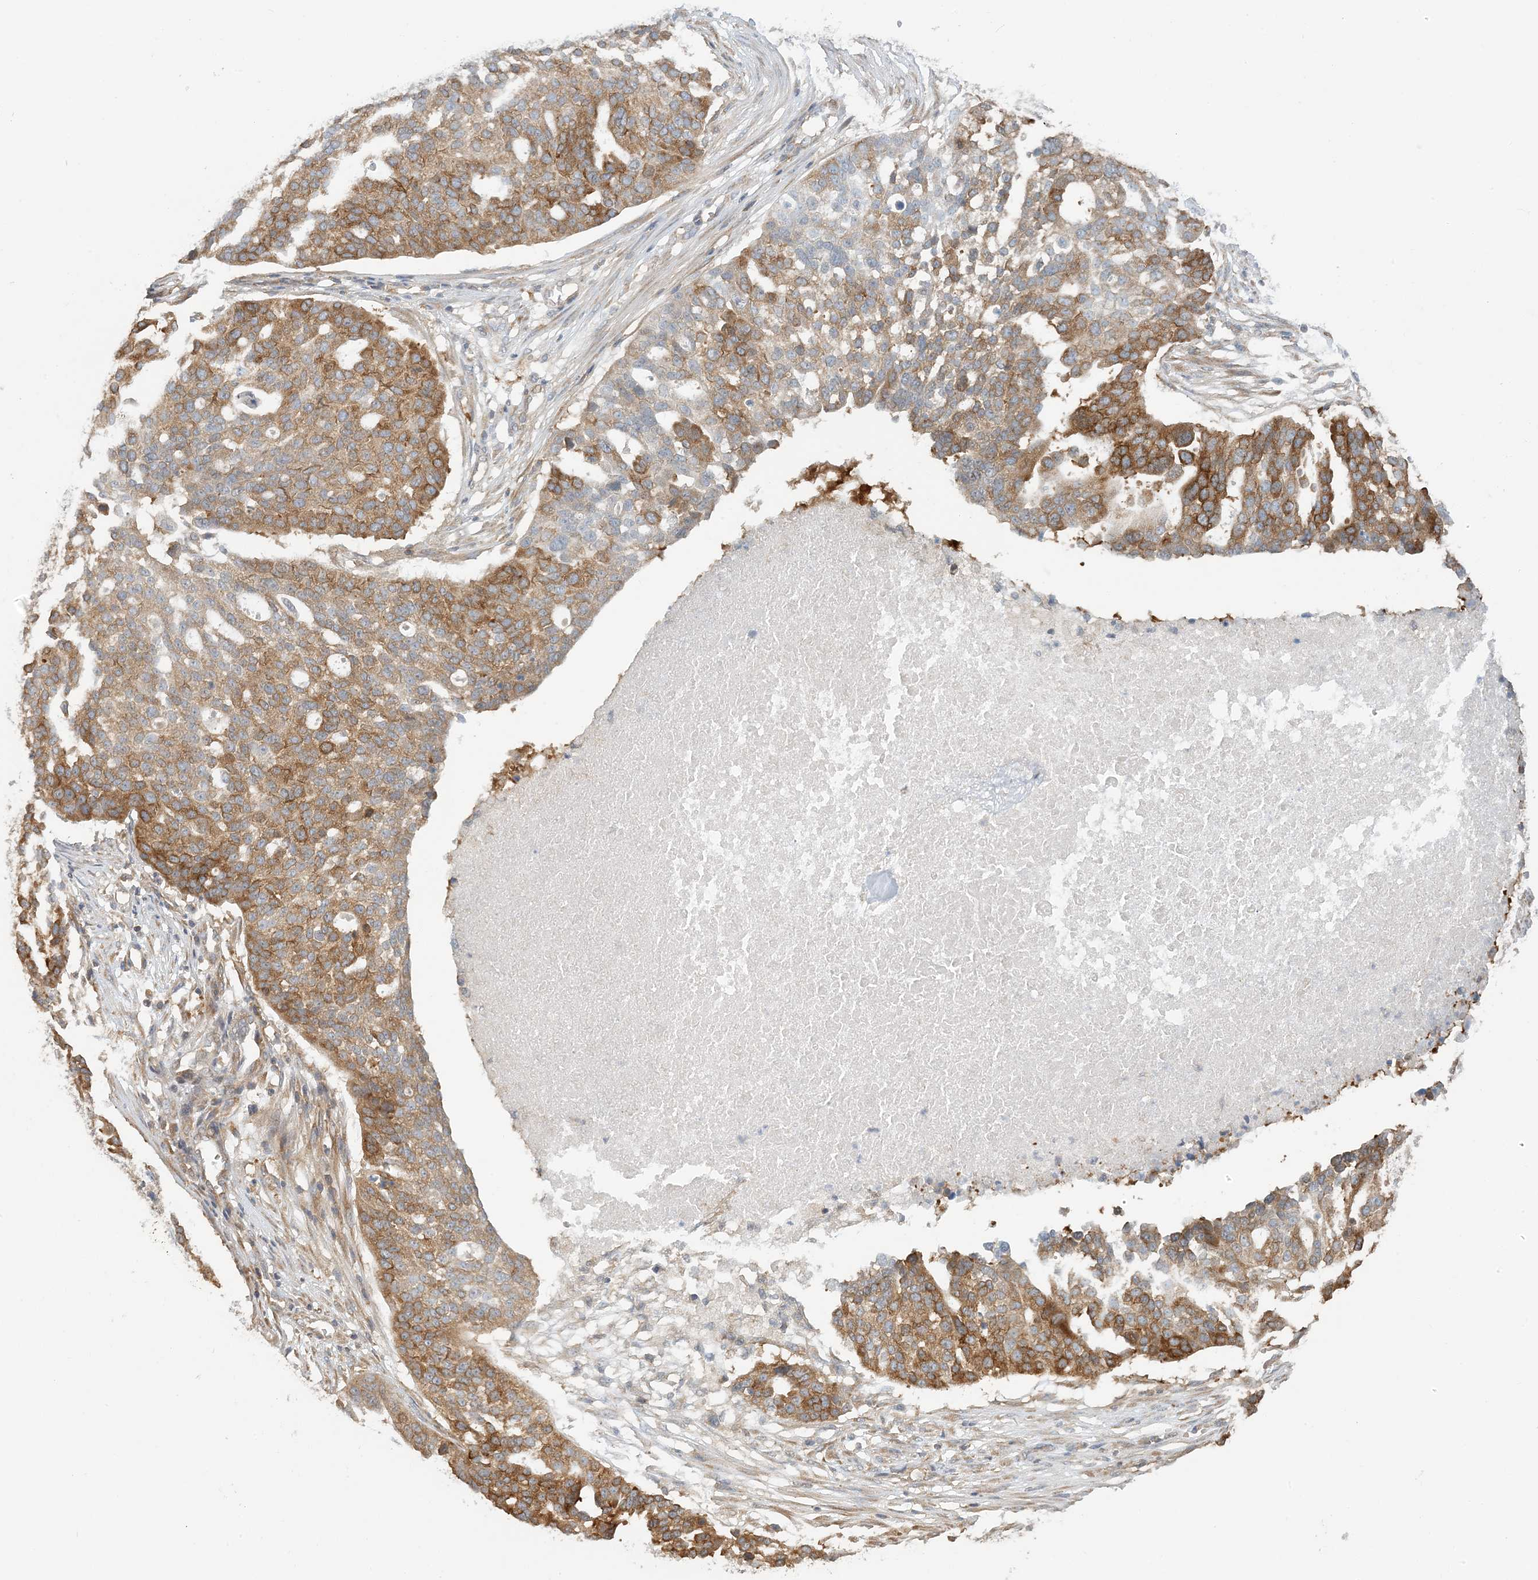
{"staining": {"intensity": "moderate", "quantity": ">75%", "location": "cytoplasmic/membranous"}, "tissue": "ovarian cancer", "cell_type": "Tumor cells", "image_type": "cancer", "snomed": [{"axis": "morphology", "description": "Cystadenocarcinoma, serous, NOS"}, {"axis": "topography", "description": "Ovary"}], "caption": "Immunohistochemical staining of ovarian serous cystadenocarcinoma demonstrates medium levels of moderate cytoplasmic/membranous positivity in about >75% of tumor cells.", "gene": "ATP13A2", "patient": {"sex": "female", "age": 59}}